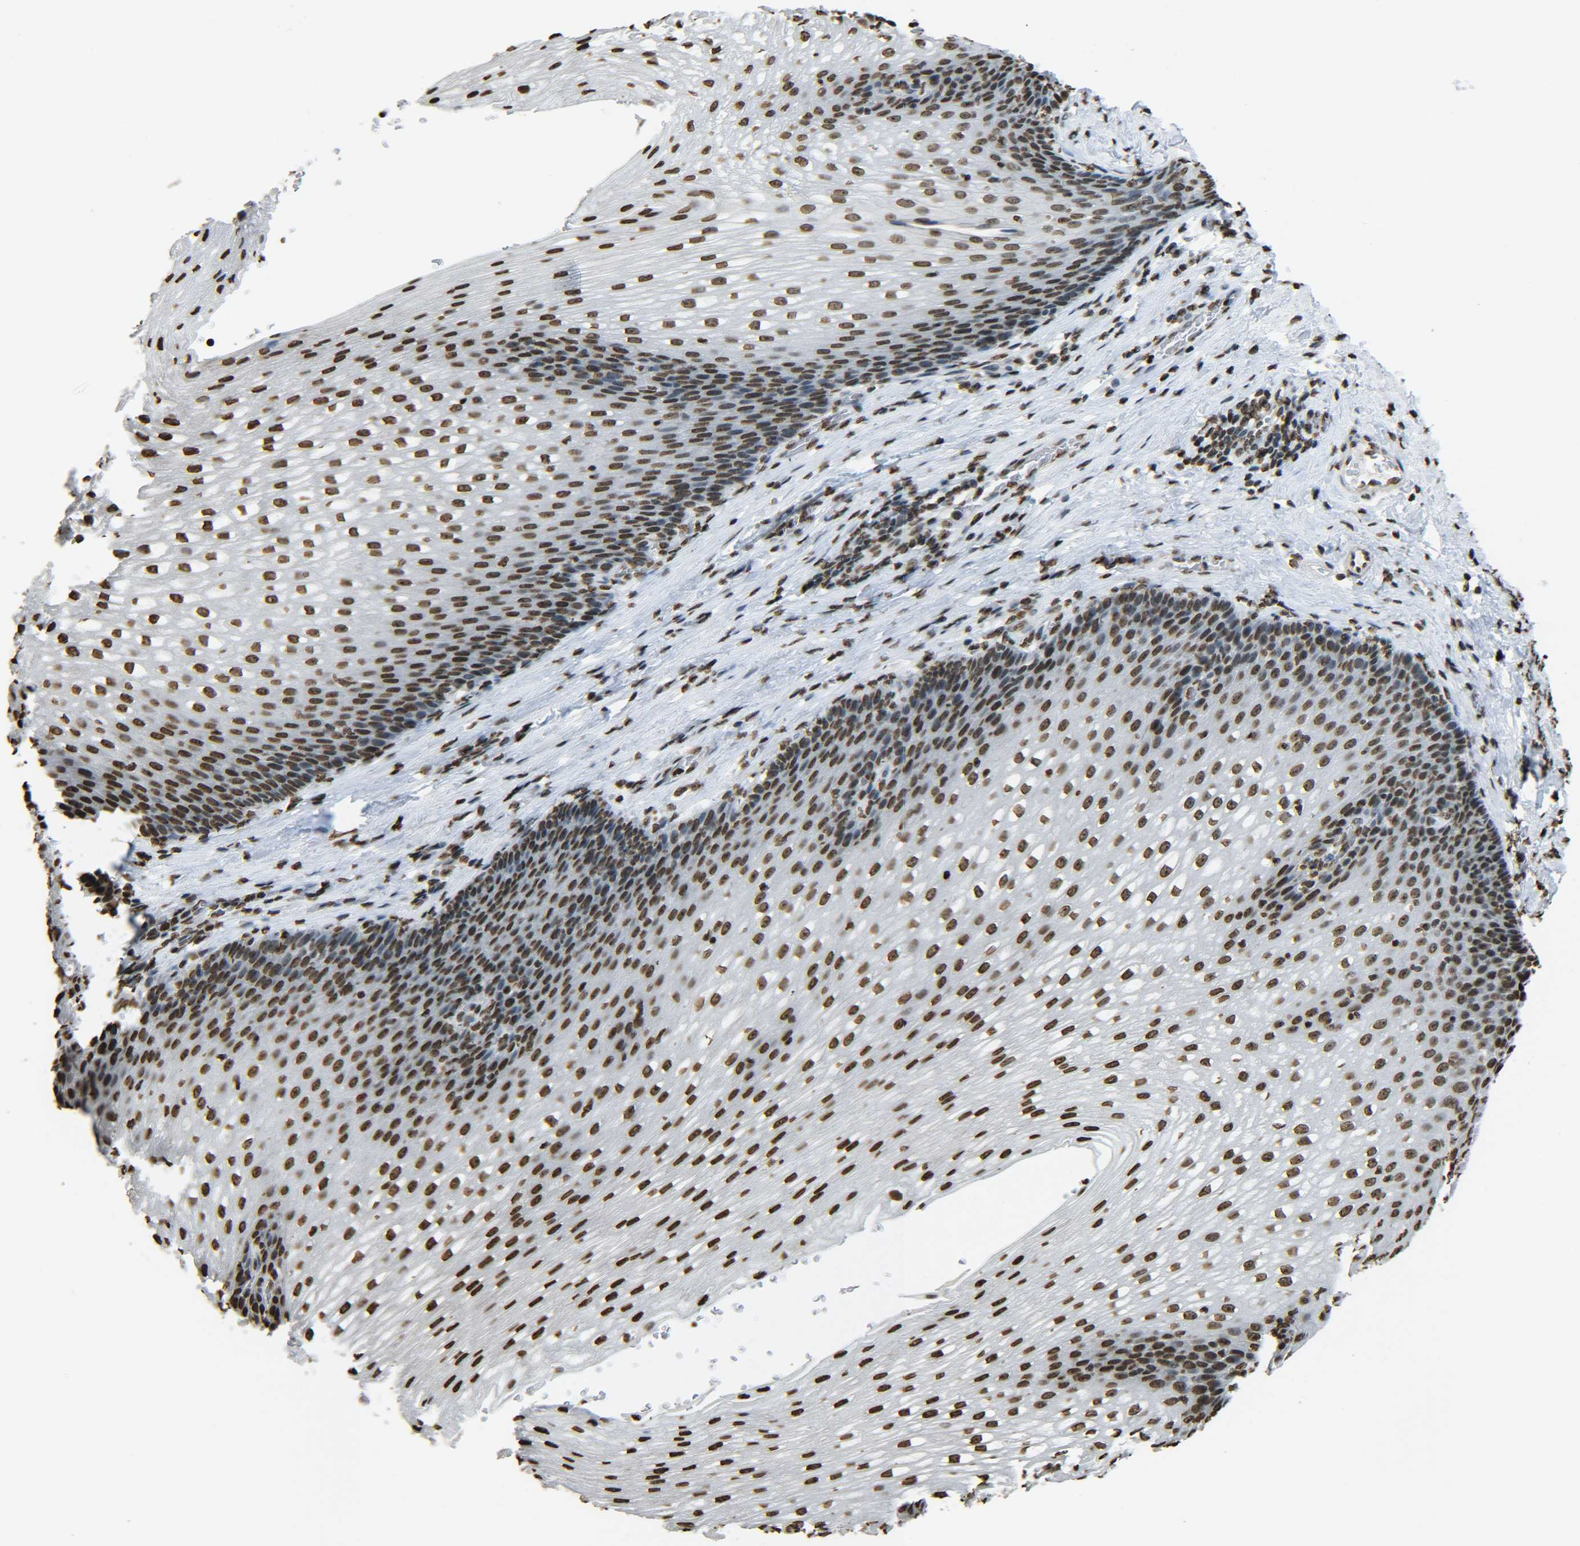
{"staining": {"intensity": "strong", "quantity": ">75%", "location": "nuclear"}, "tissue": "esophagus", "cell_type": "Squamous epithelial cells", "image_type": "normal", "snomed": [{"axis": "morphology", "description": "Normal tissue, NOS"}, {"axis": "topography", "description": "Esophagus"}], "caption": "Immunohistochemistry (IHC) micrograph of benign human esophagus stained for a protein (brown), which shows high levels of strong nuclear positivity in approximately >75% of squamous epithelial cells.", "gene": "H4C16", "patient": {"sex": "male", "age": 48}}